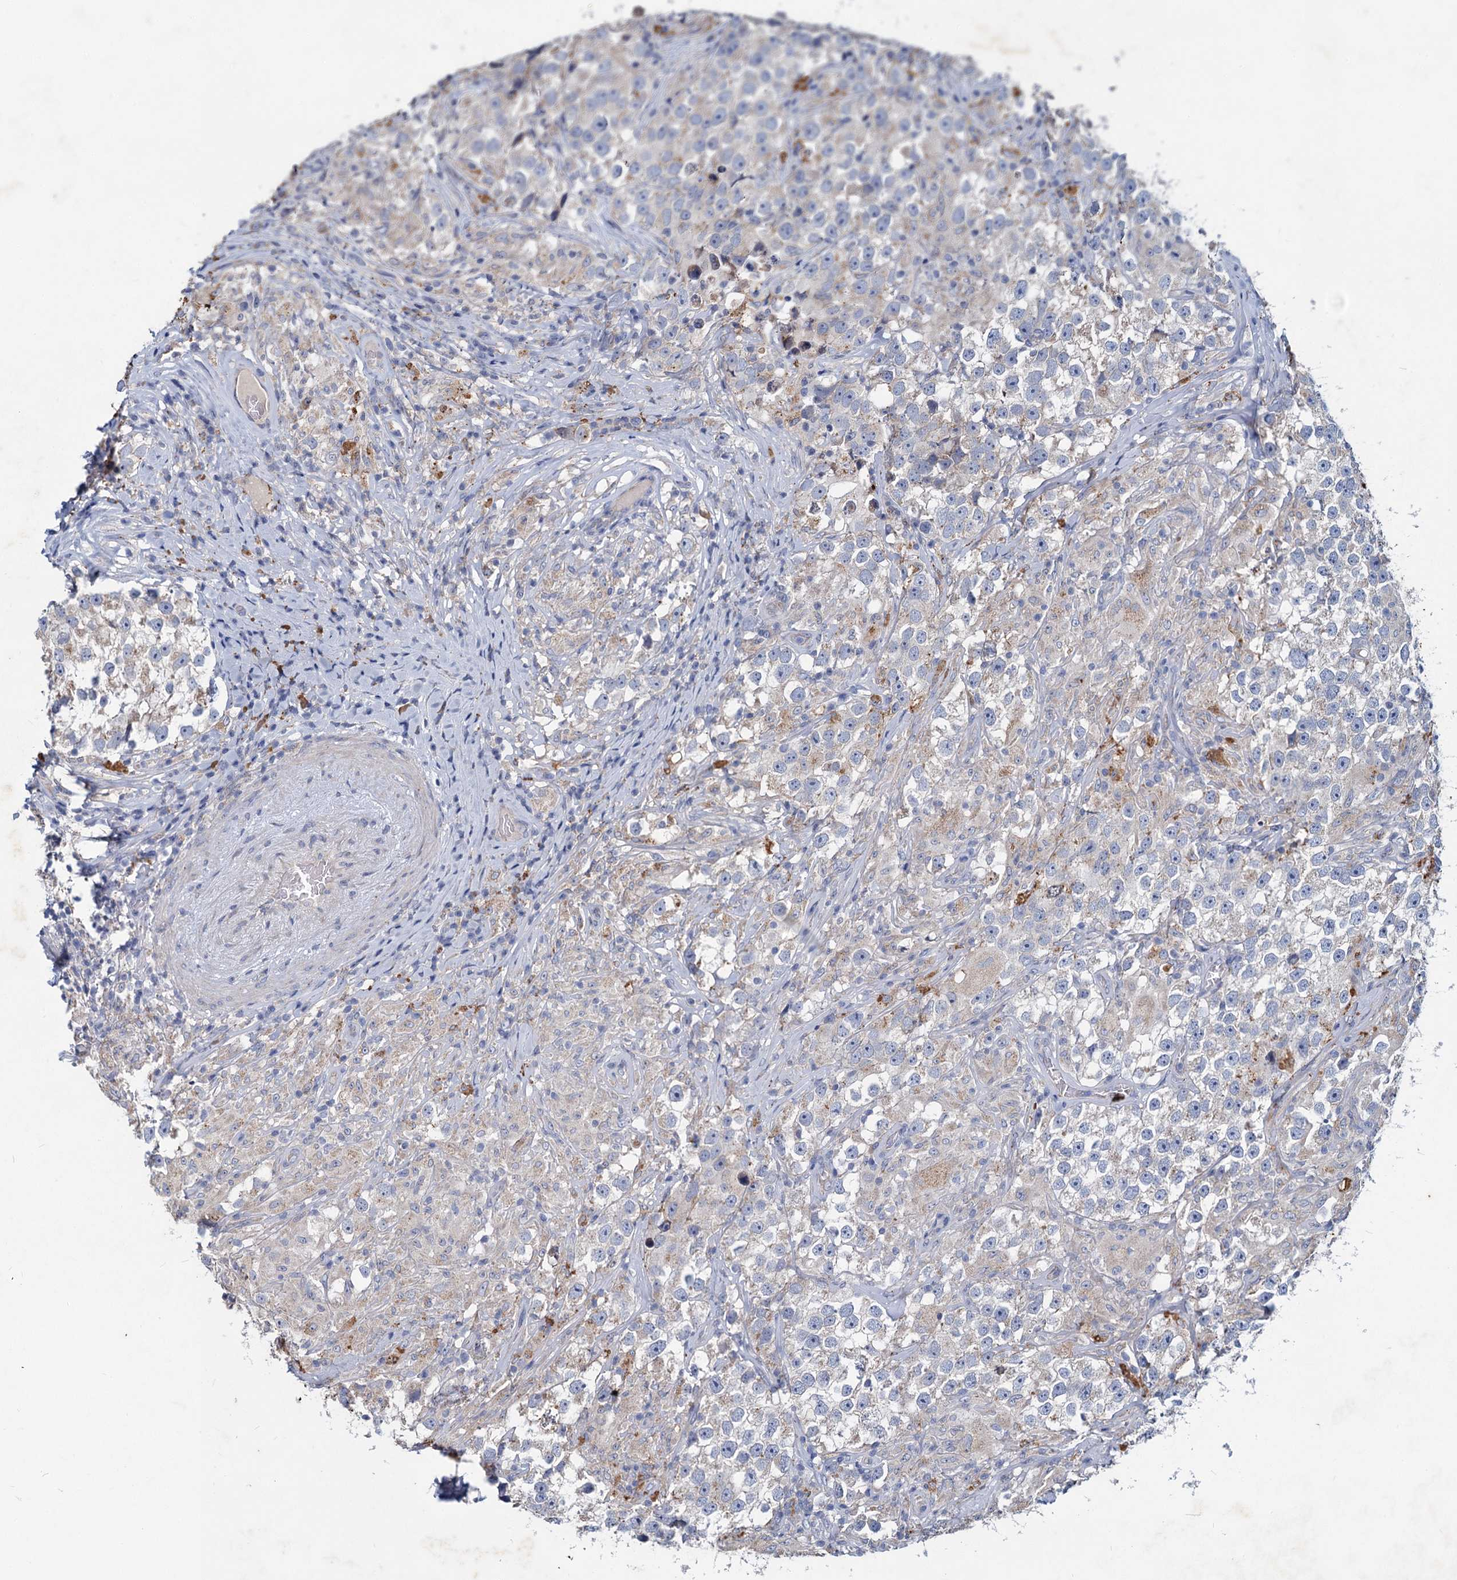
{"staining": {"intensity": "negative", "quantity": "none", "location": "none"}, "tissue": "testis cancer", "cell_type": "Tumor cells", "image_type": "cancer", "snomed": [{"axis": "morphology", "description": "Seminoma, NOS"}, {"axis": "topography", "description": "Testis"}], "caption": "High power microscopy histopathology image of an immunohistochemistry photomicrograph of testis cancer (seminoma), revealing no significant staining in tumor cells.", "gene": "TMX2", "patient": {"sex": "male", "age": 46}}